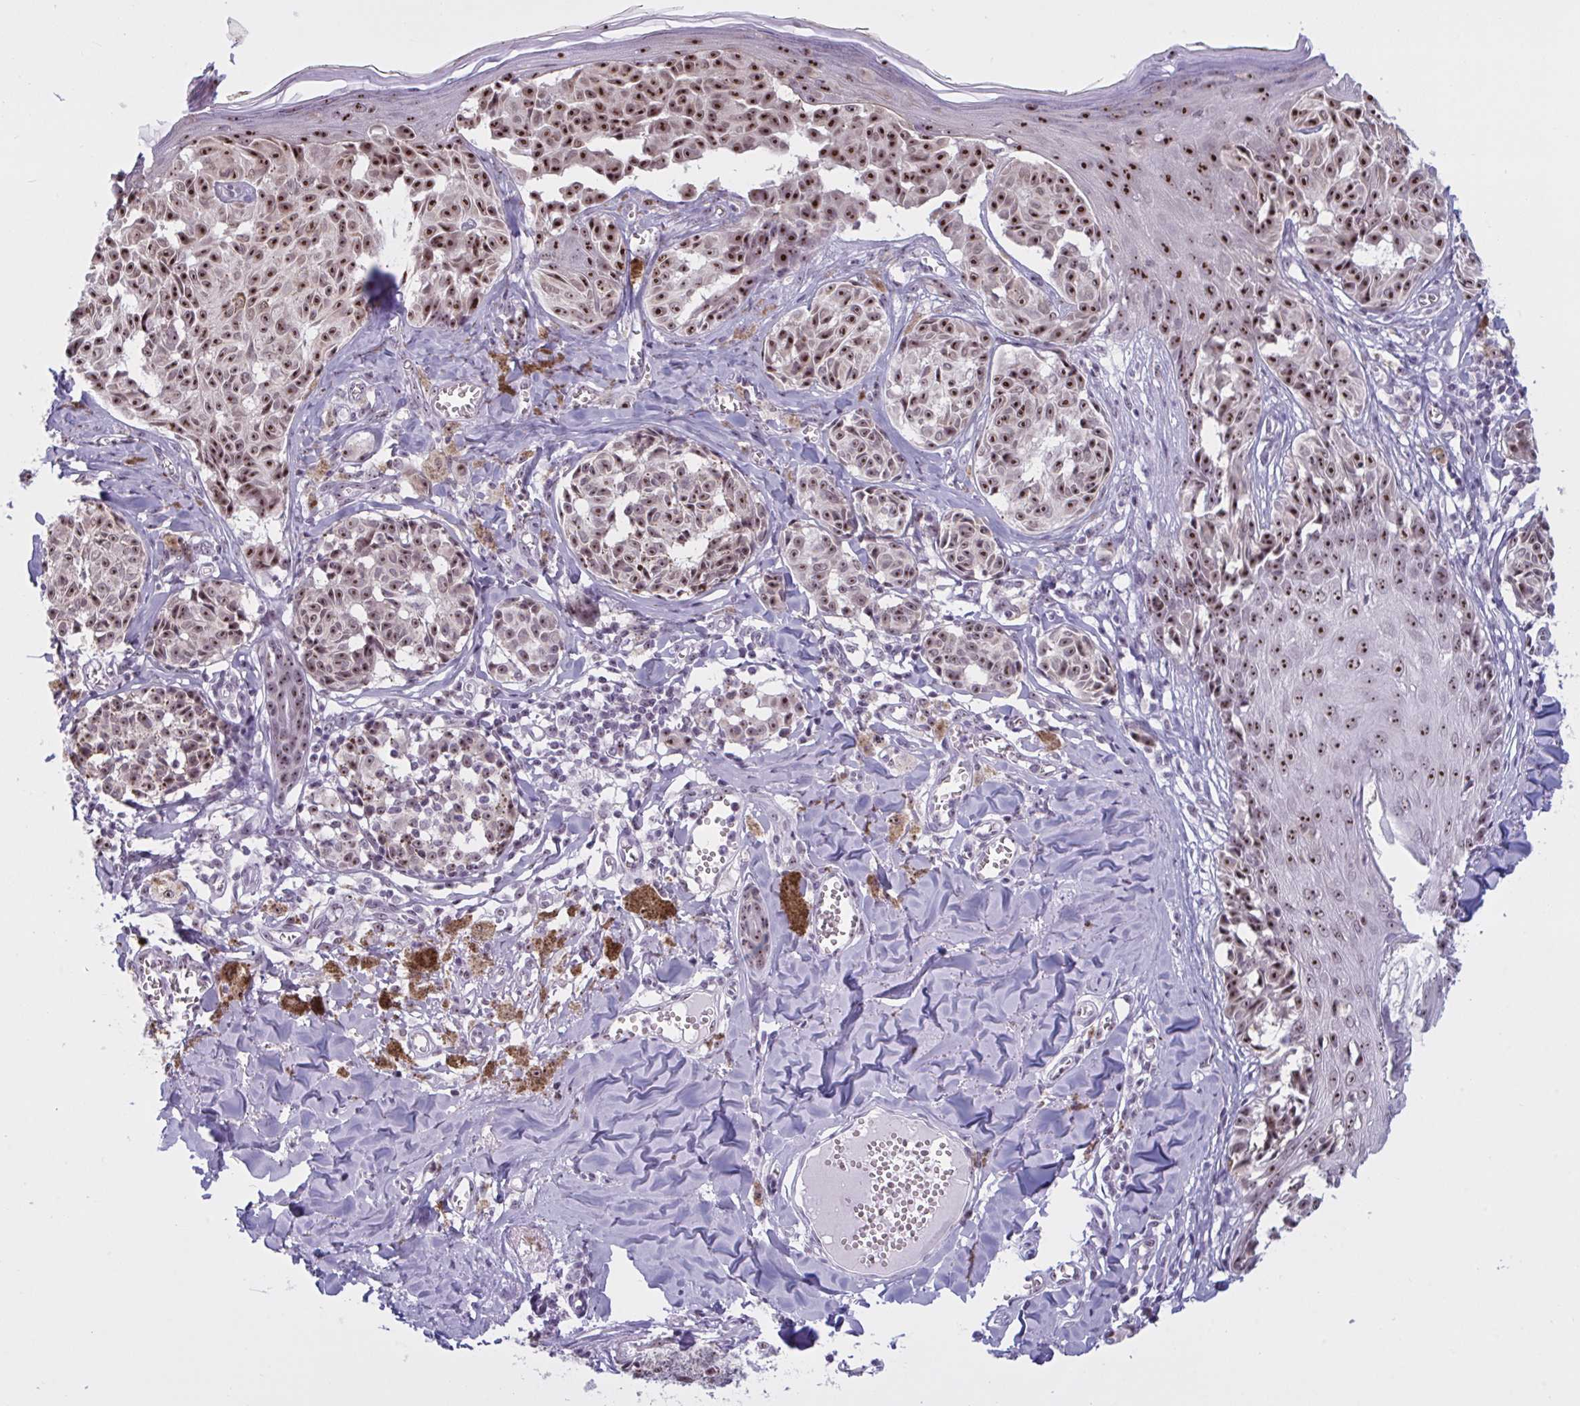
{"staining": {"intensity": "moderate", "quantity": ">75%", "location": "nuclear"}, "tissue": "melanoma", "cell_type": "Tumor cells", "image_type": "cancer", "snomed": [{"axis": "morphology", "description": "Malignant melanoma, NOS"}, {"axis": "topography", "description": "Skin"}], "caption": "Tumor cells show medium levels of moderate nuclear expression in about >75% of cells in malignant melanoma.", "gene": "TGM6", "patient": {"sex": "female", "age": 43}}